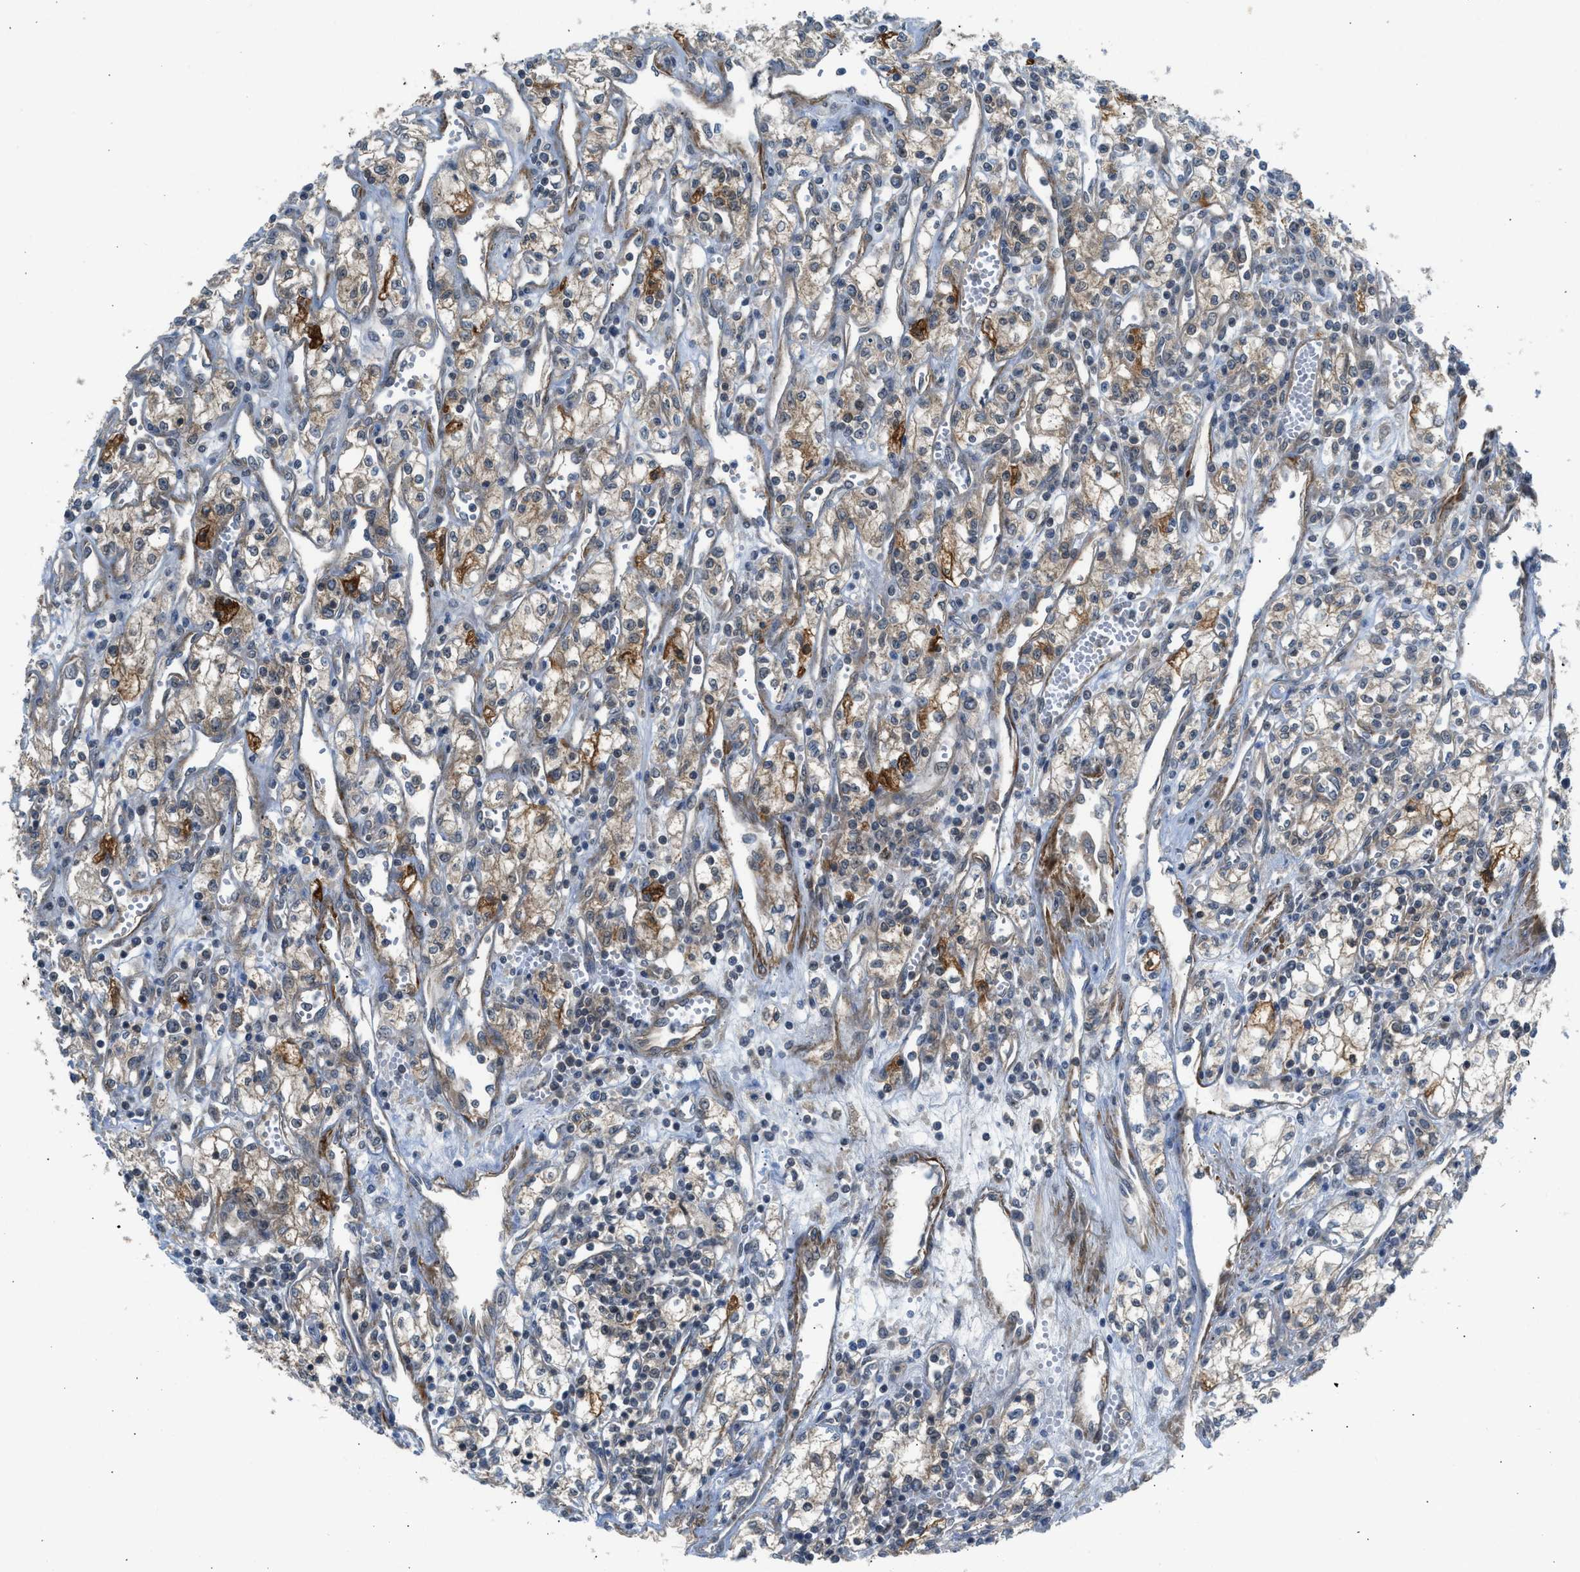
{"staining": {"intensity": "moderate", "quantity": ">75%", "location": "cytoplasmic/membranous"}, "tissue": "renal cancer", "cell_type": "Tumor cells", "image_type": "cancer", "snomed": [{"axis": "morphology", "description": "Adenocarcinoma, NOS"}, {"axis": "topography", "description": "Kidney"}], "caption": "Tumor cells exhibit moderate cytoplasmic/membranous staining in about >75% of cells in renal cancer.", "gene": "SESN2", "patient": {"sex": "male", "age": 59}}